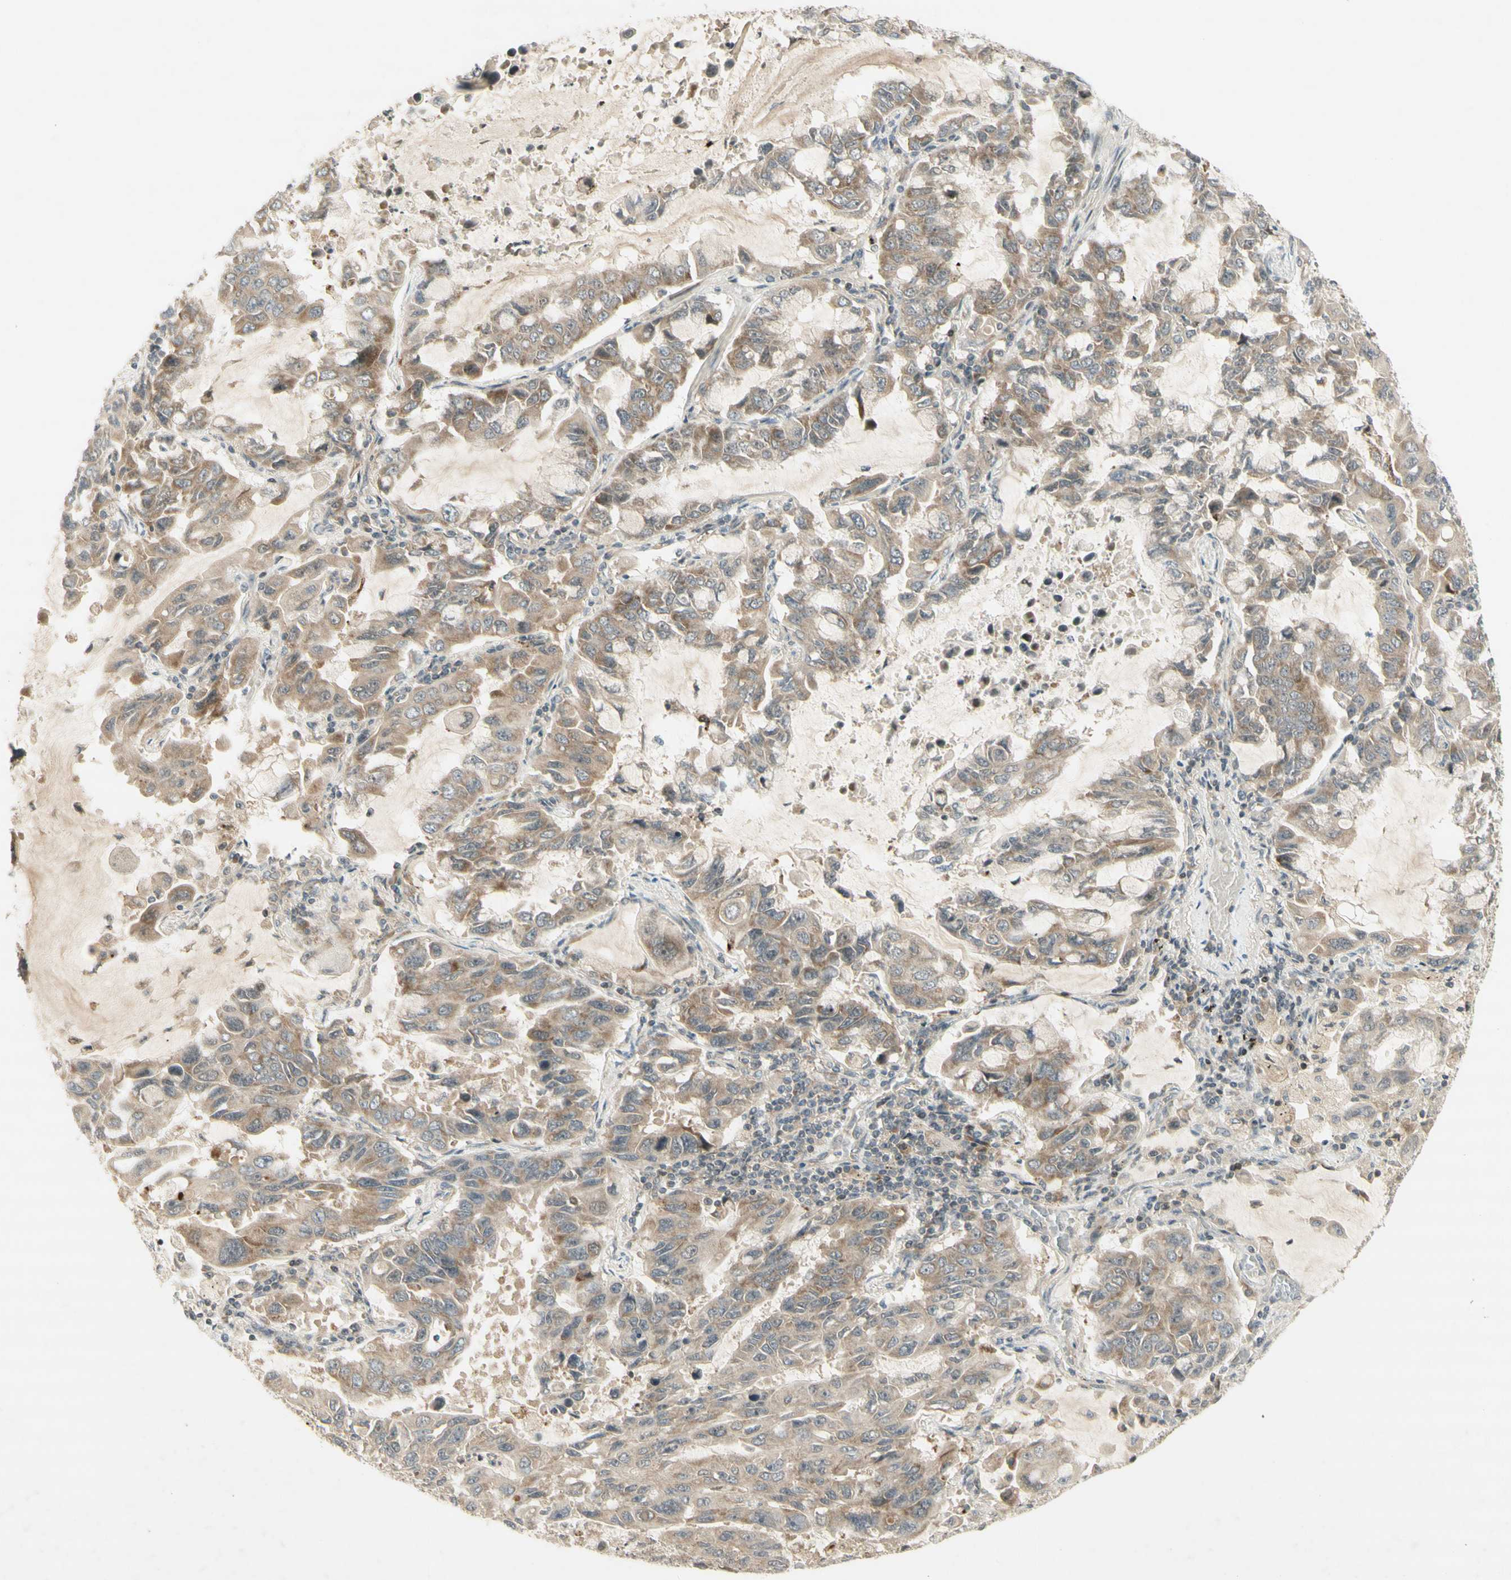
{"staining": {"intensity": "moderate", "quantity": "25%-75%", "location": "cytoplasmic/membranous"}, "tissue": "lung cancer", "cell_type": "Tumor cells", "image_type": "cancer", "snomed": [{"axis": "morphology", "description": "Adenocarcinoma, NOS"}, {"axis": "topography", "description": "Lung"}], "caption": "Protein staining of lung cancer (adenocarcinoma) tissue demonstrates moderate cytoplasmic/membranous positivity in about 25%-75% of tumor cells.", "gene": "ETF1", "patient": {"sex": "male", "age": 64}}